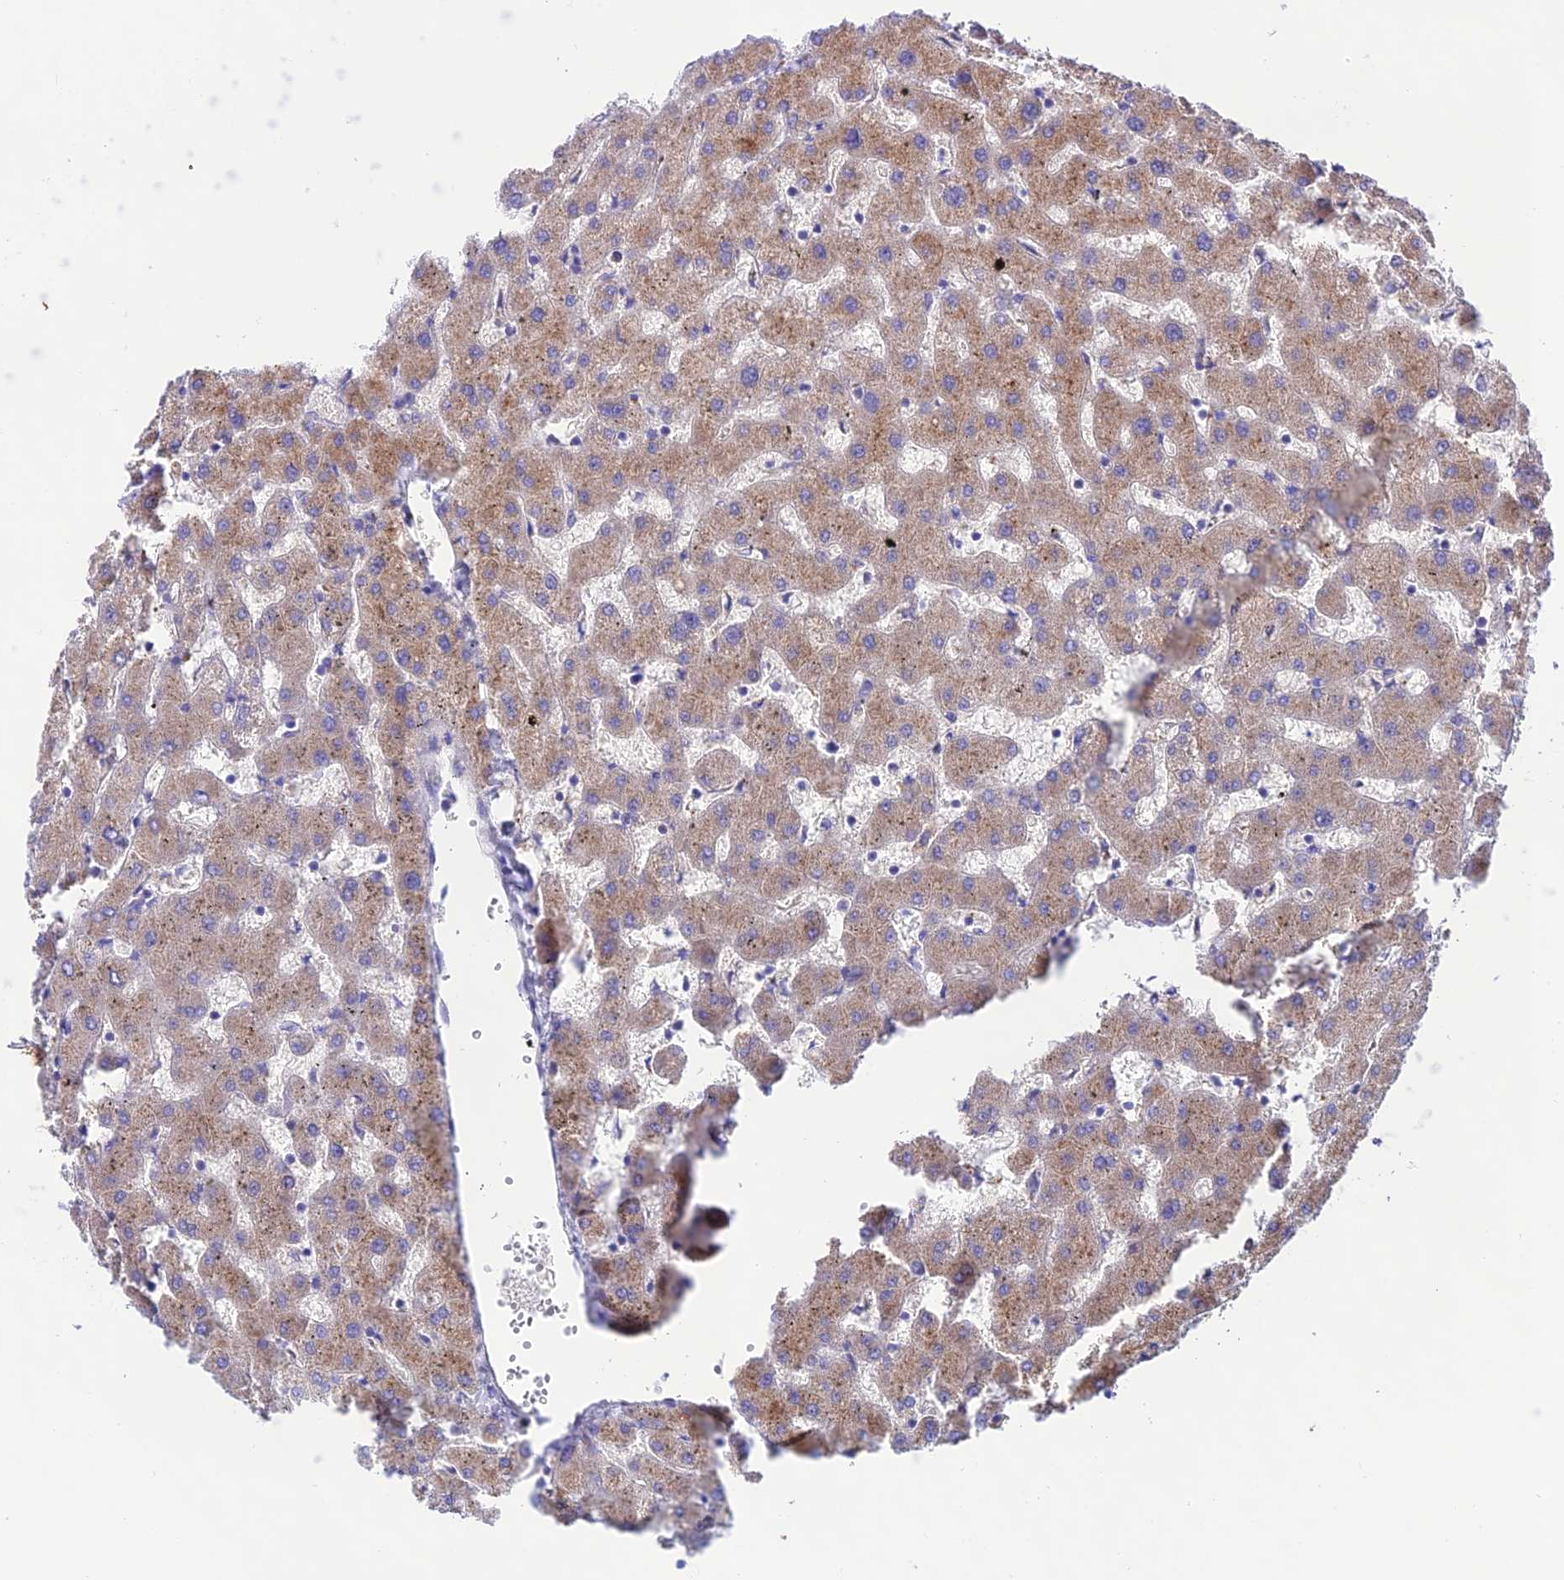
{"staining": {"intensity": "moderate", "quantity": "<25%", "location": "cytoplasmic/membranous"}, "tissue": "liver", "cell_type": "Cholangiocytes", "image_type": "normal", "snomed": [{"axis": "morphology", "description": "Normal tissue, NOS"}, {"axis": "topography", "description": "Liver"}], "caption": "This image displays immunohistochemistry (IHC) staining of normal human liver, with low moderate cytoplasmic/membranous positivity in about <25% of cholangiocytes.", "gene": "LACTB2", "patient": {"sex": "female", "age": 63}}